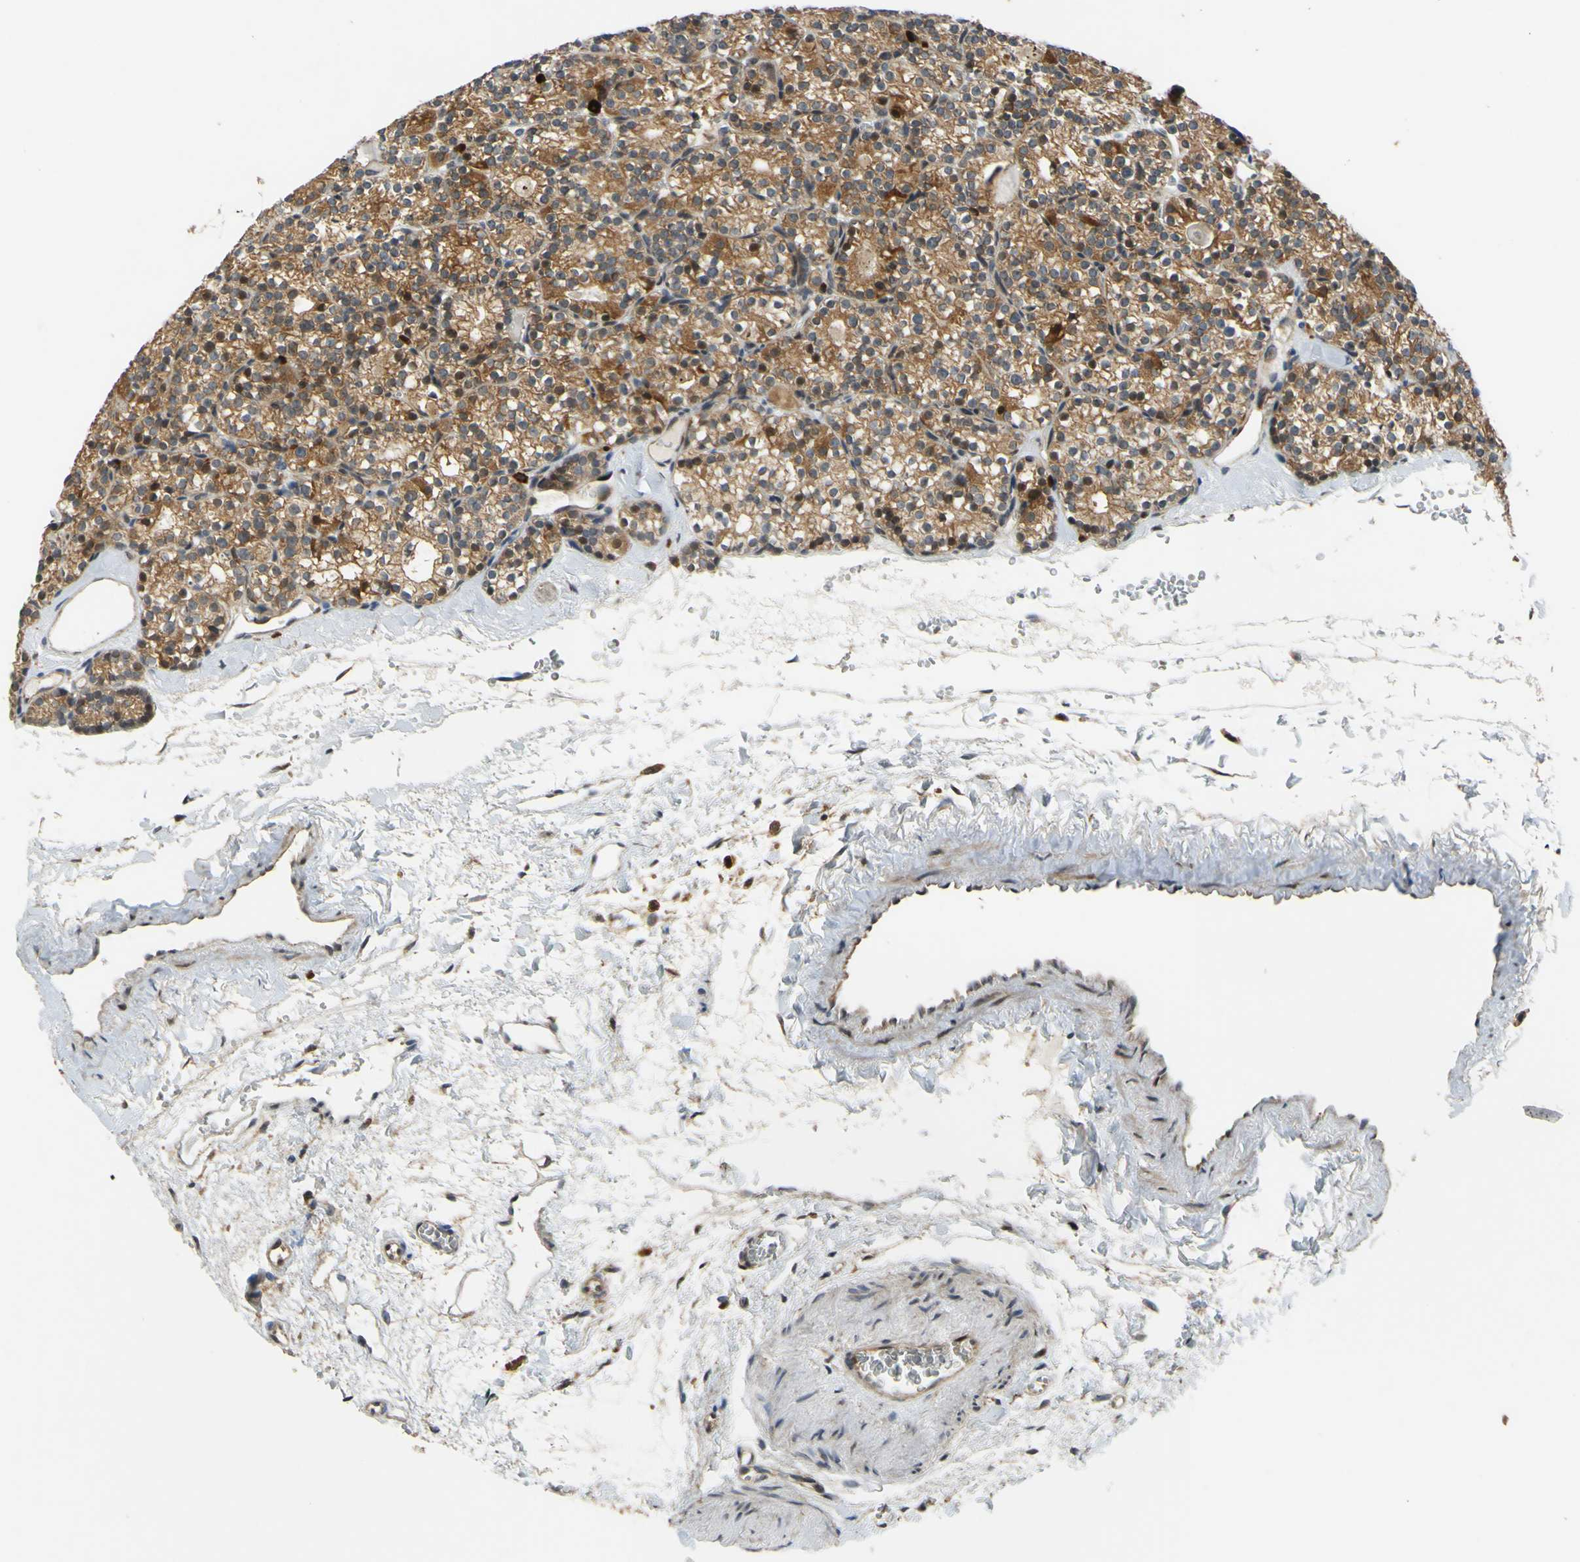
{"staining": {"intensity": "strong", "quantity": ">75%", "location": "cytoplasmic/membranous,nuclear"}, "tissue": "parathyroid gland", "cell_type": "Glandular cells", "image_type": "normal", "snomed": [{"axis": "morphology", "description": "Normal tissue, NOS"}, {"axis": "topography", "description": "Parathyroid gland"}], "caption": "The immunohistochemical stain shows strong cytoplasmic/membranous,nuclear expression in glandular cells of unremarkable parathyroid gland.", "gene": "ABCC8", "patient": {"sex": "female", "age": 64}}